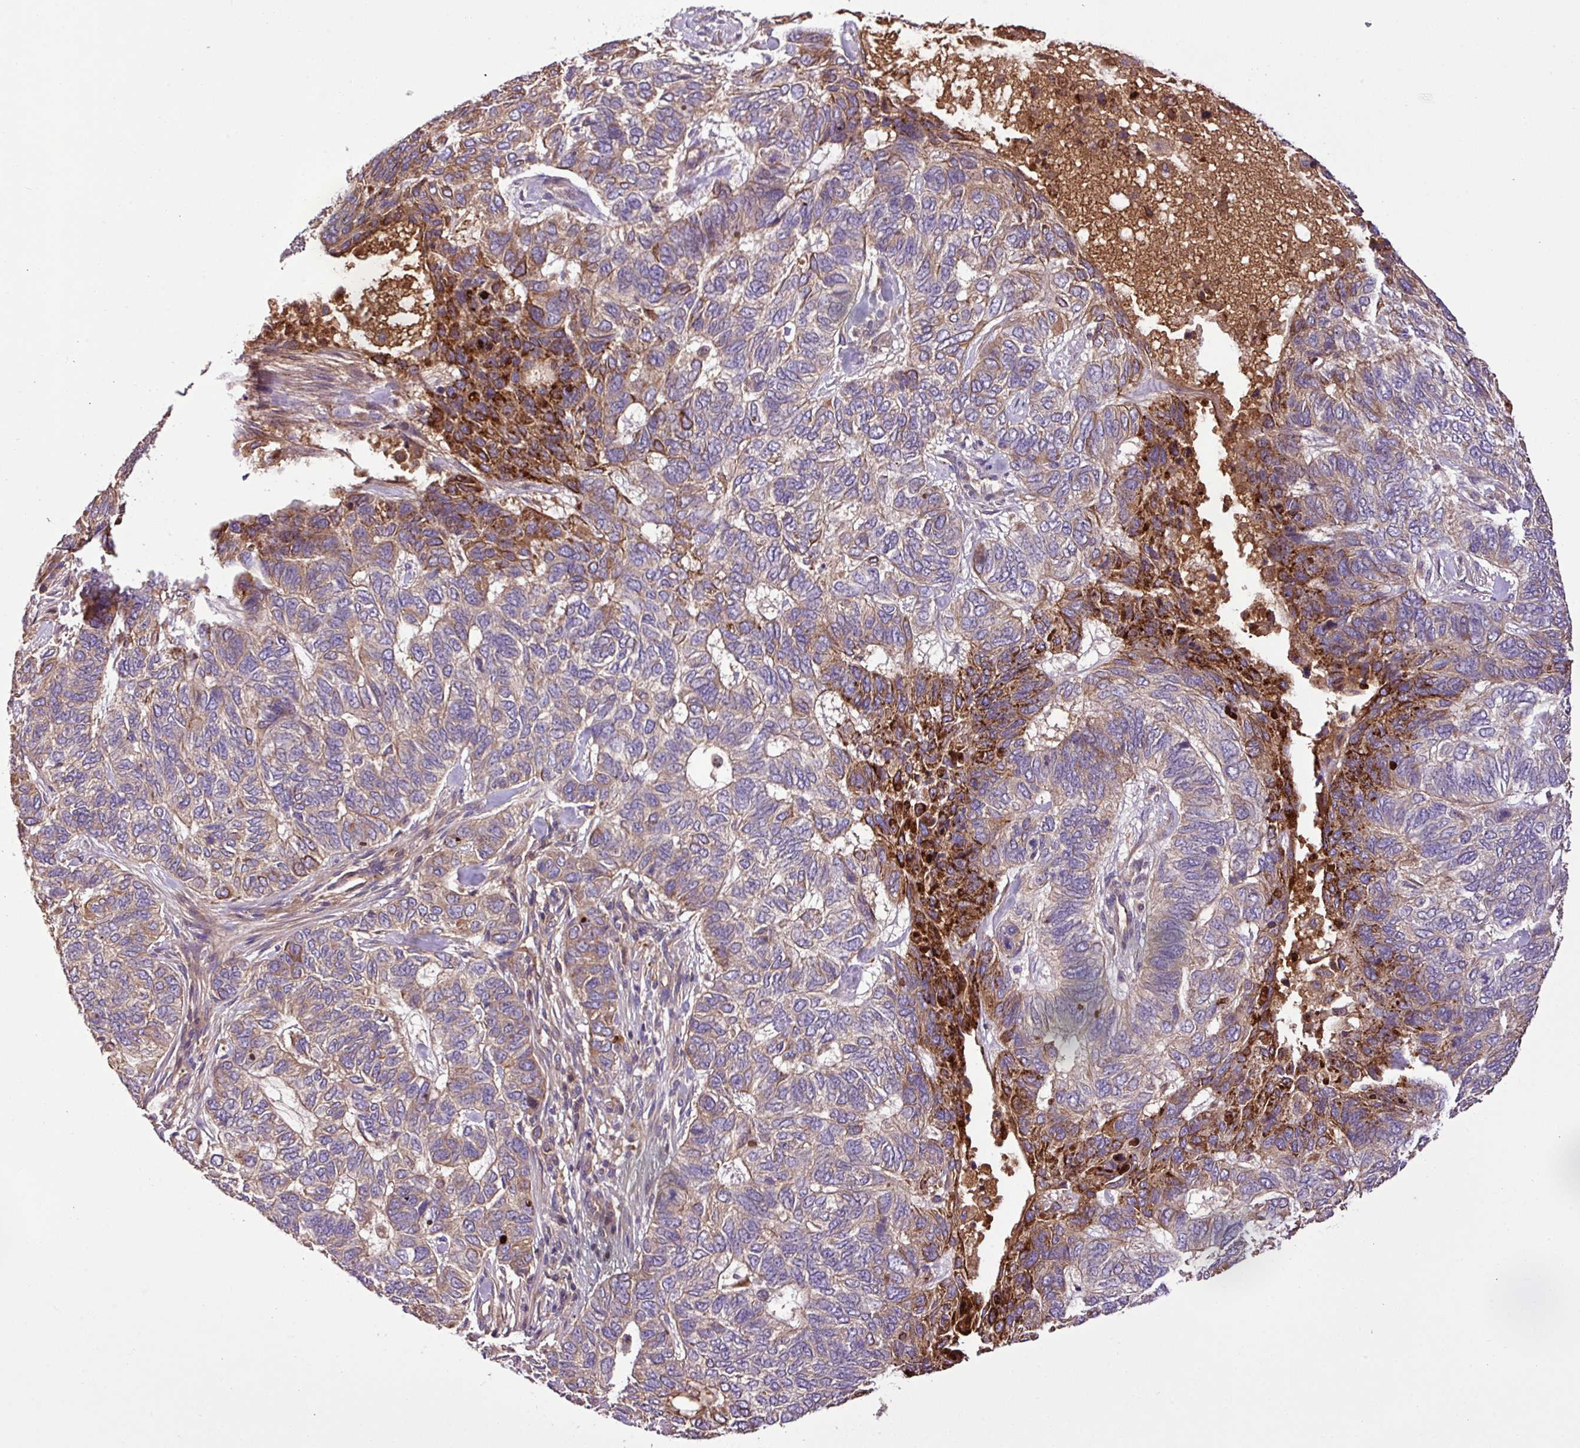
{"staining": {"intensity": "weak", "quantity": "<25%", "location": "cytoplasmic/membranous"}, "tissue": "skin cancer", "cell_type": "Tumor cells", "image_type": "cancer", "snomed": [{"axis": "morphology", "description": "Basal cell carcinoma"}, {"axis": "topography", "description": "Skin"}], "caption": "Immunohistochemistry (IHC) image of human skin basal cell carcinoma stained for a protein (brown), which shows no staining in tumor cells.", "gene": "ZNF266", "patient": {"sex": "female", "age": 65}}